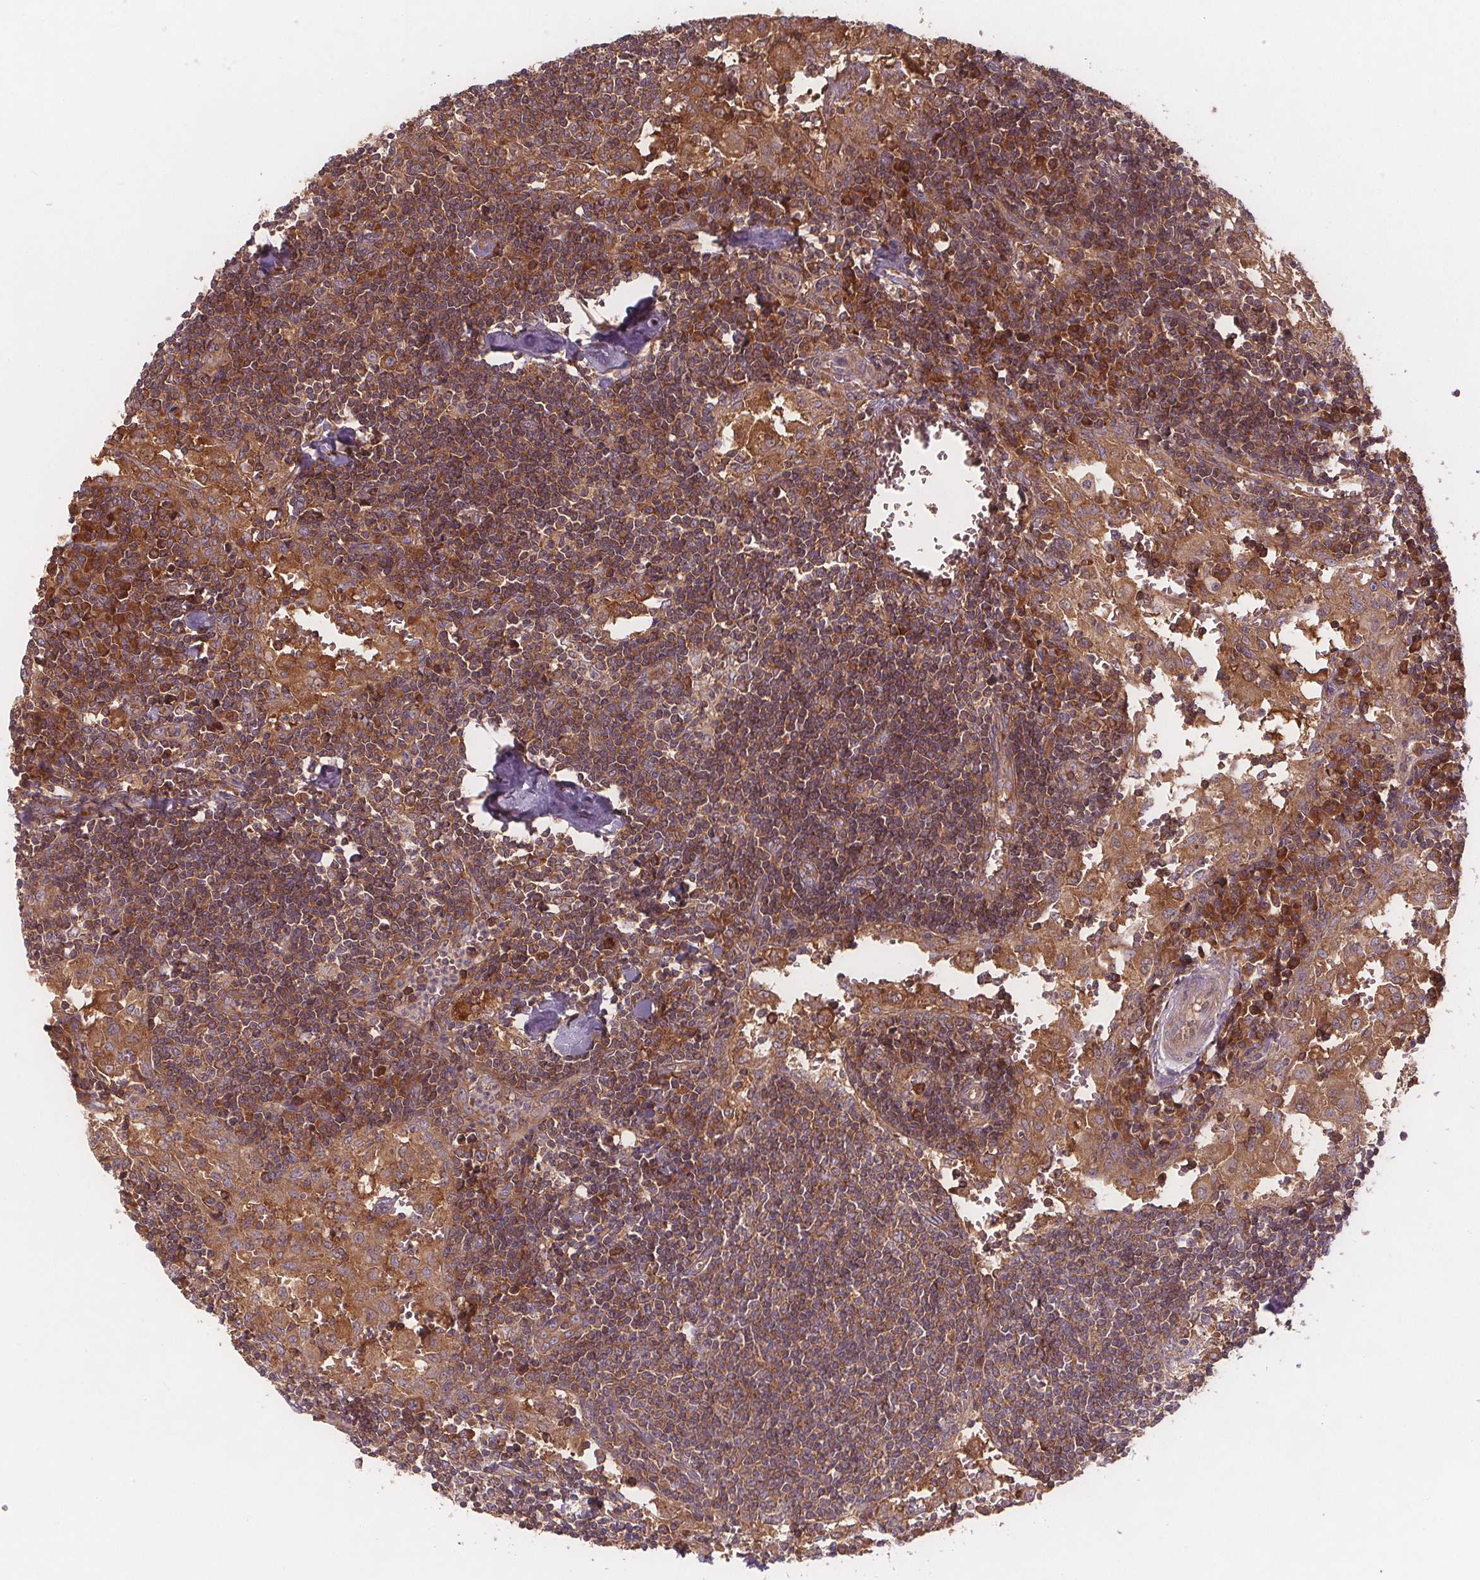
{"staining": {"intensity": "moderate", "quantity": ">75%", "location": "cytoplasmic/membranous"}, "tissue": "lymph node", "cell_type": "Germinal center cells", "image_type": "normal", "snomed": [{"axis": "morphology", "description": "Normal tissue, NOS"}, {"axis": "topography", "description": "Lymph node"}], "caption": "A photomicrograph showing moderate cytoplasmic/membranous staining in about >75% of germinal center cells in unremarkable lymph node, as visualized by brown immunohistochemical staining.", "gene": "EIF3D", "patient": {"sex": "male", "age": 55}}